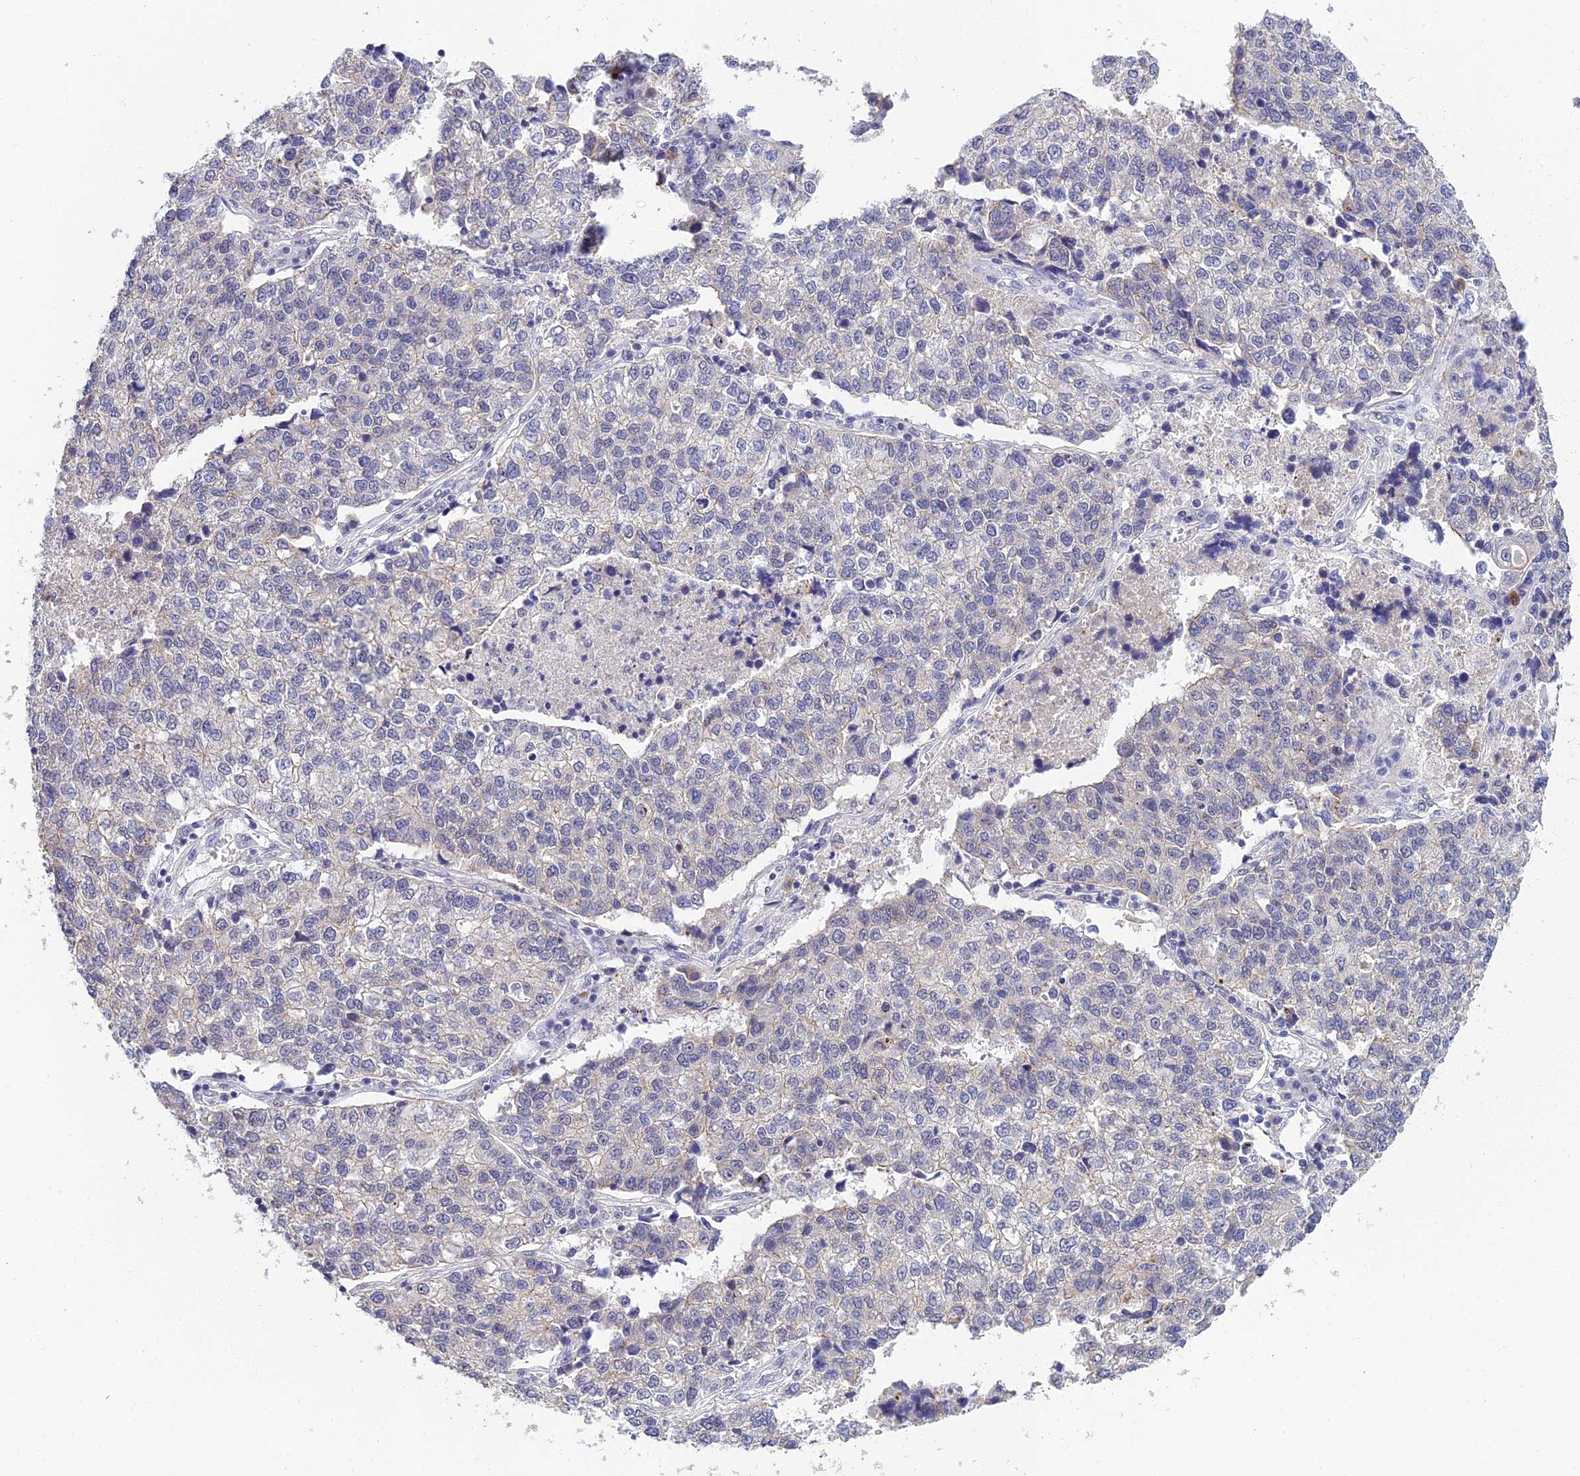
{"staining": {"intensity": "negative", "quantity": "none", "location": "none"}, "tissue": "lung cancer", "cell_type": "Tumor cells", "image_type": "cancer", "snomed": [{"axis": "morphology", "description": "Adenocarcinoma, NOS"}, {"axis": "topography", "description": "Lung"}], "caption": "An image of adenocarcinoma (lung) stained for a protein displays no brown staining in tumor cells.", "gene": "HOXB1", "patient": {"sex": "male", "age": 49}}